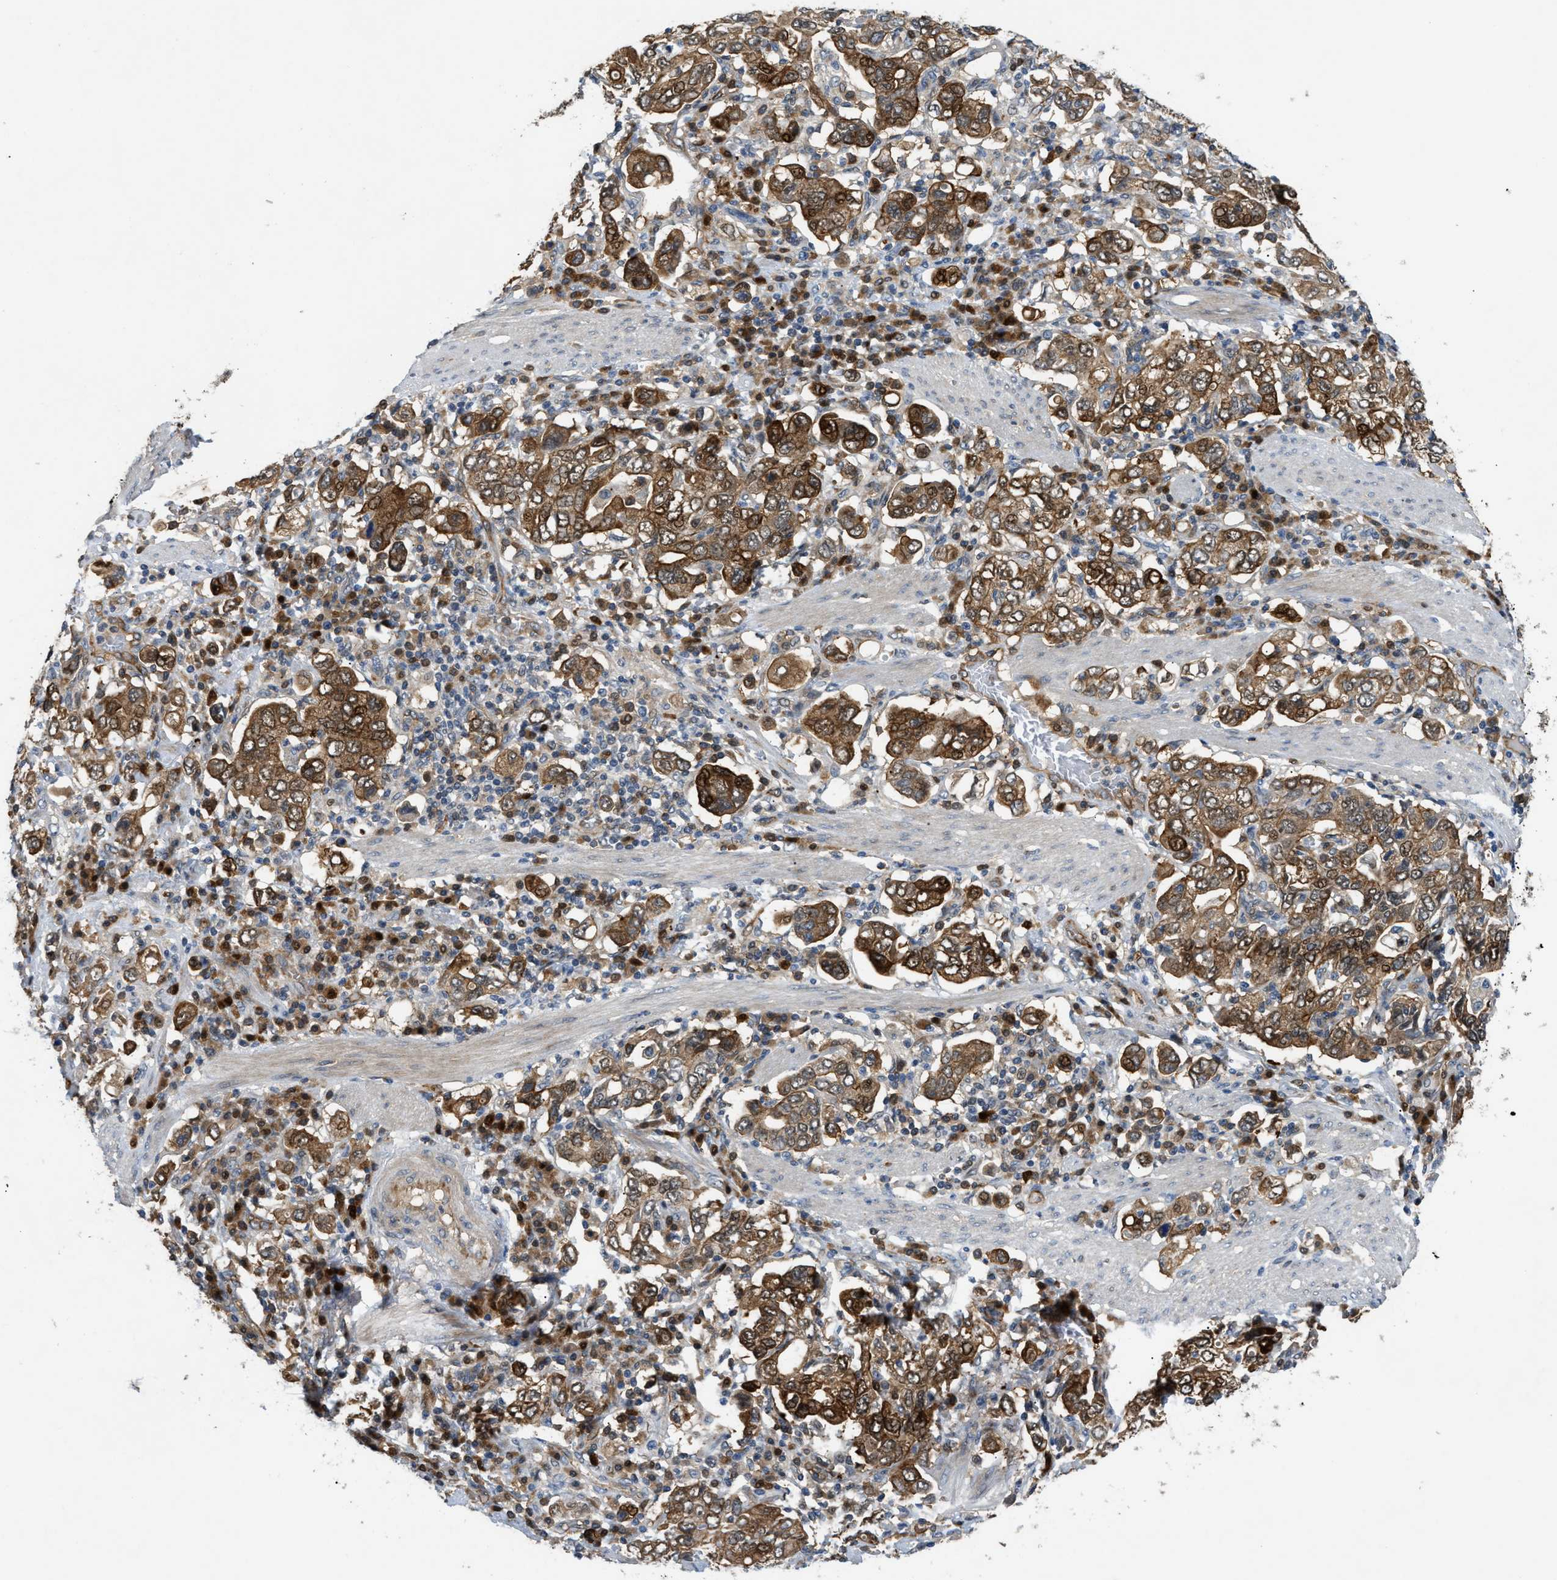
{"staining": {"intensity": "moderate", "quantity": ">75%", "location": "cytoplasmic/membranous"}, "tissue": "stomach cancer", "cell_type": "Tumor cells", "image_type": "cancer", "snomed": [{"axis": "morphology", "description": "Adenocarcinoma, NOS"}, {"axis": "topography", "description": "Stomach, upper"}], "caption": "Stomach adenocarcinoma stained with a protein marker displays moderate staining in tumor cells.", "gene": "TRAK2", "patient": {"sex": "male", "age": 62}}